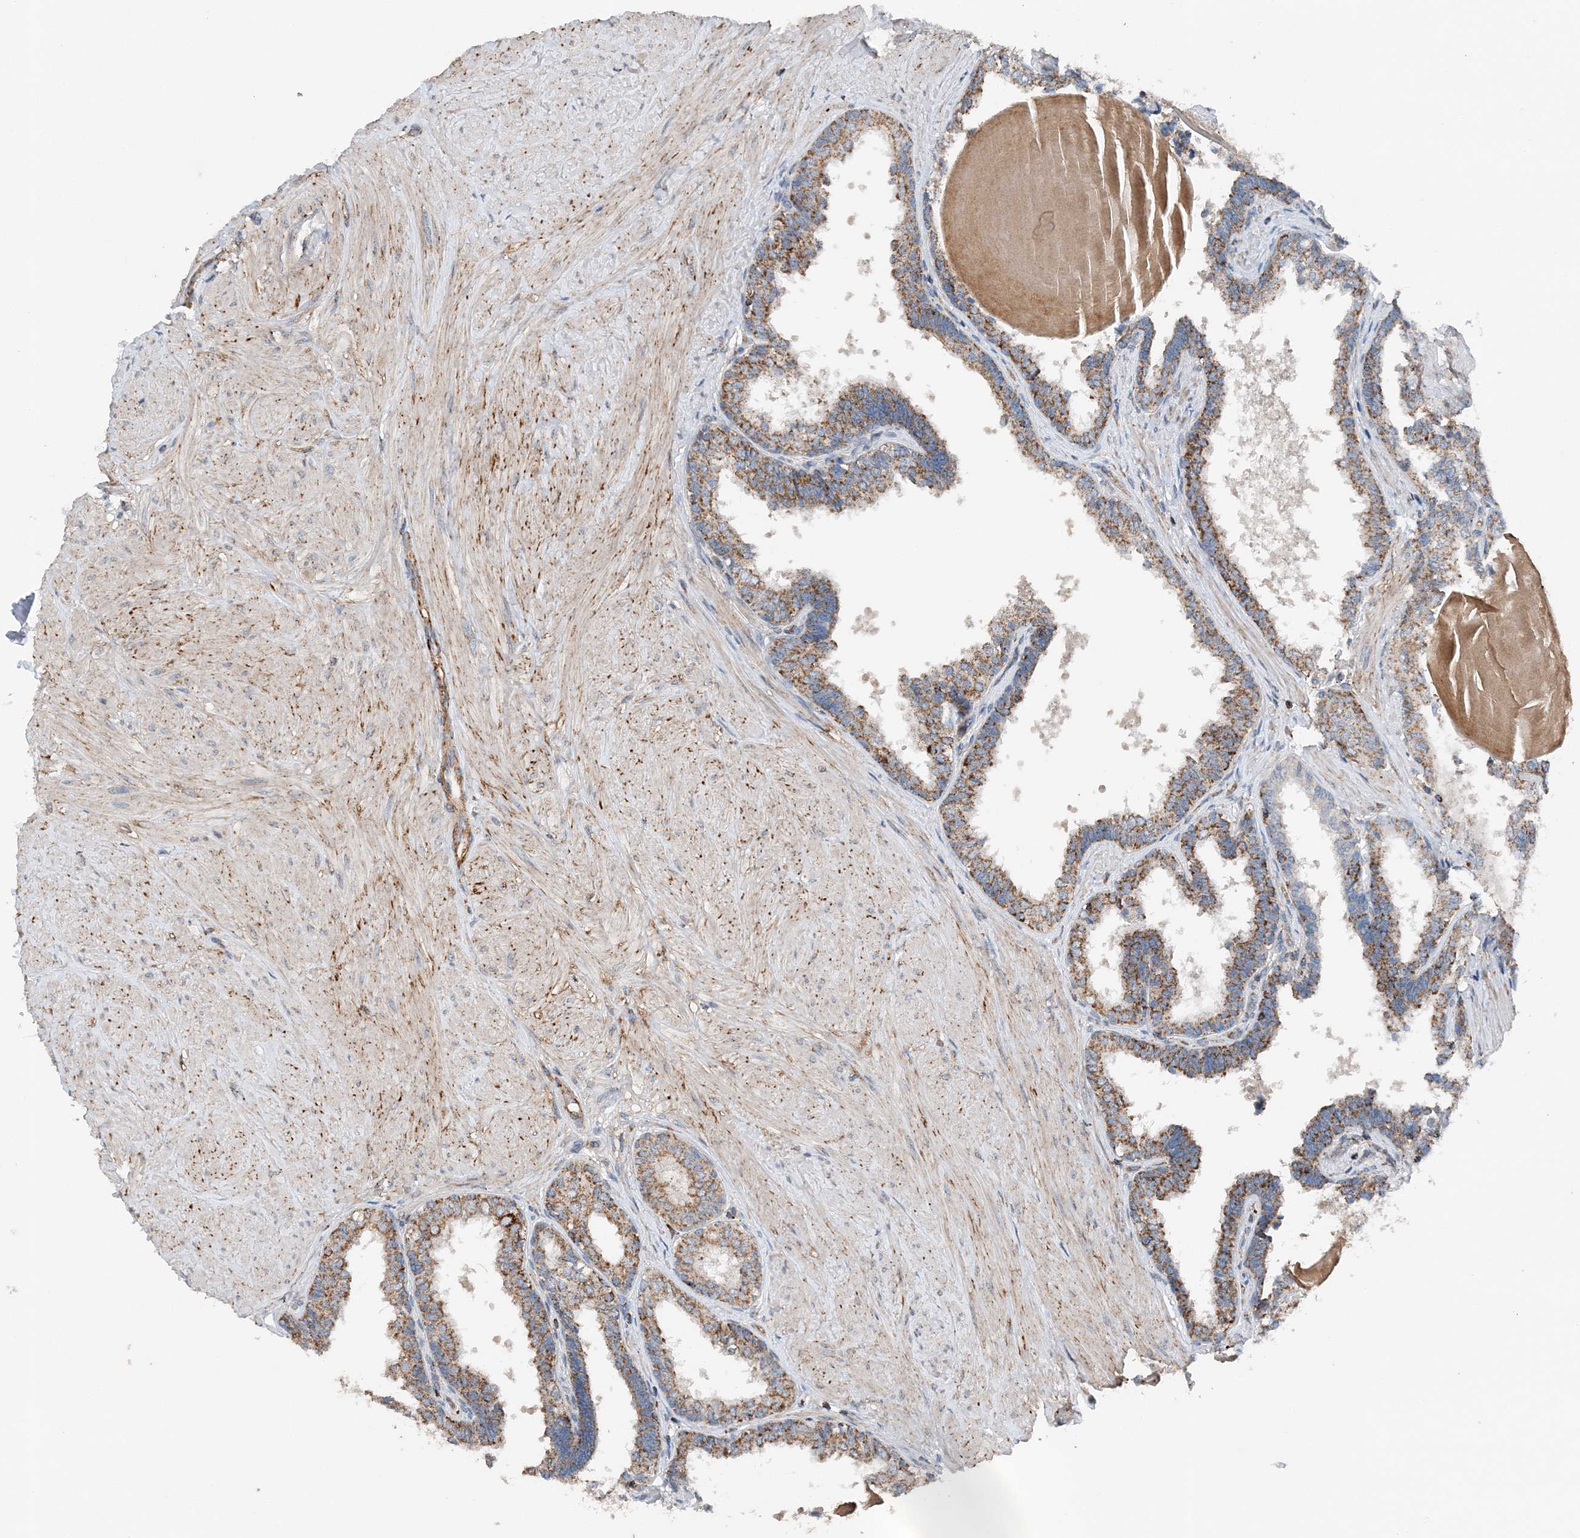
{"staining": {"intensity": "moderate", "quantity": ">75%", "location": "cytoplasmic/membranous"}, "tissue": "prostate", "cell_type": "Glandular cells", "image_type": "normal", "snomed": [{"axis": "morphology", "description": "Normal tissue, NOS"}, {"axis": "topography", "description": "Prostate"}], "caption": "A brown stain labels moderate cytoplasmic/membranous staining of a protein in glandular cells of normal prostate. (brown staining indicates protein expression, while blue staining denotes nuclei).", "gene": "SPRY2", "patient": {"sex": "male", "age": 48}}